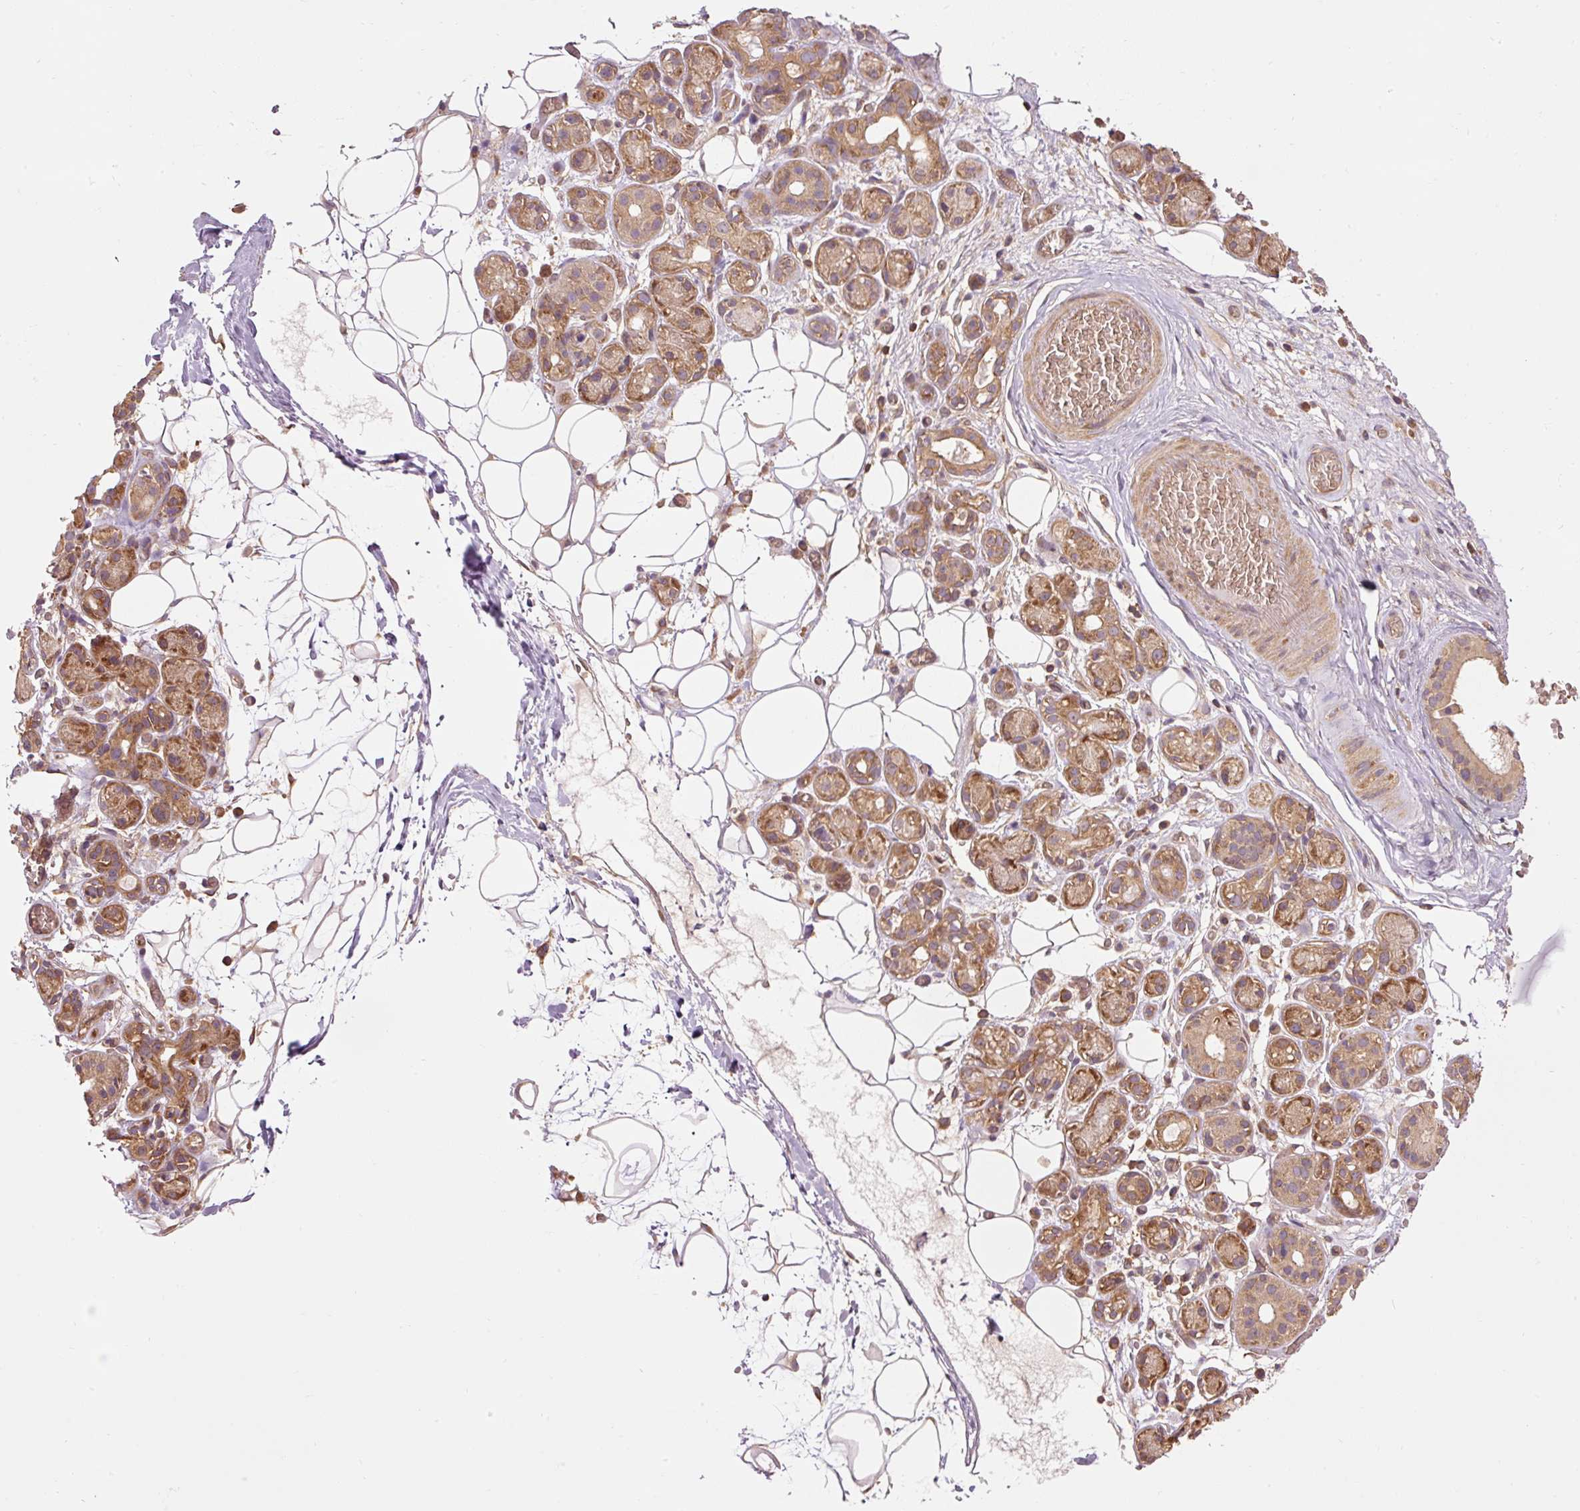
{"staining": {"intensity": "moderate", "quantity": ">75%", "location": "cytoplasmic/membranous"}, "tissue": "salivary gland", "cell_type": "Glandular cells", "image_type": "normal", "snomed": [{"axis": "morphology", "description": "Normal tissue, NOS"}, {"axis": "topography", "description": "Salivary gland"}], "caption": "This is a photomicrograph of IHC staining of benign salivary gland, which shows moderate expression in the cytoplasmic/membranous of glandular cells.", "gene": "PDAP1", "patient": {"sex": "male", "age": 82}}